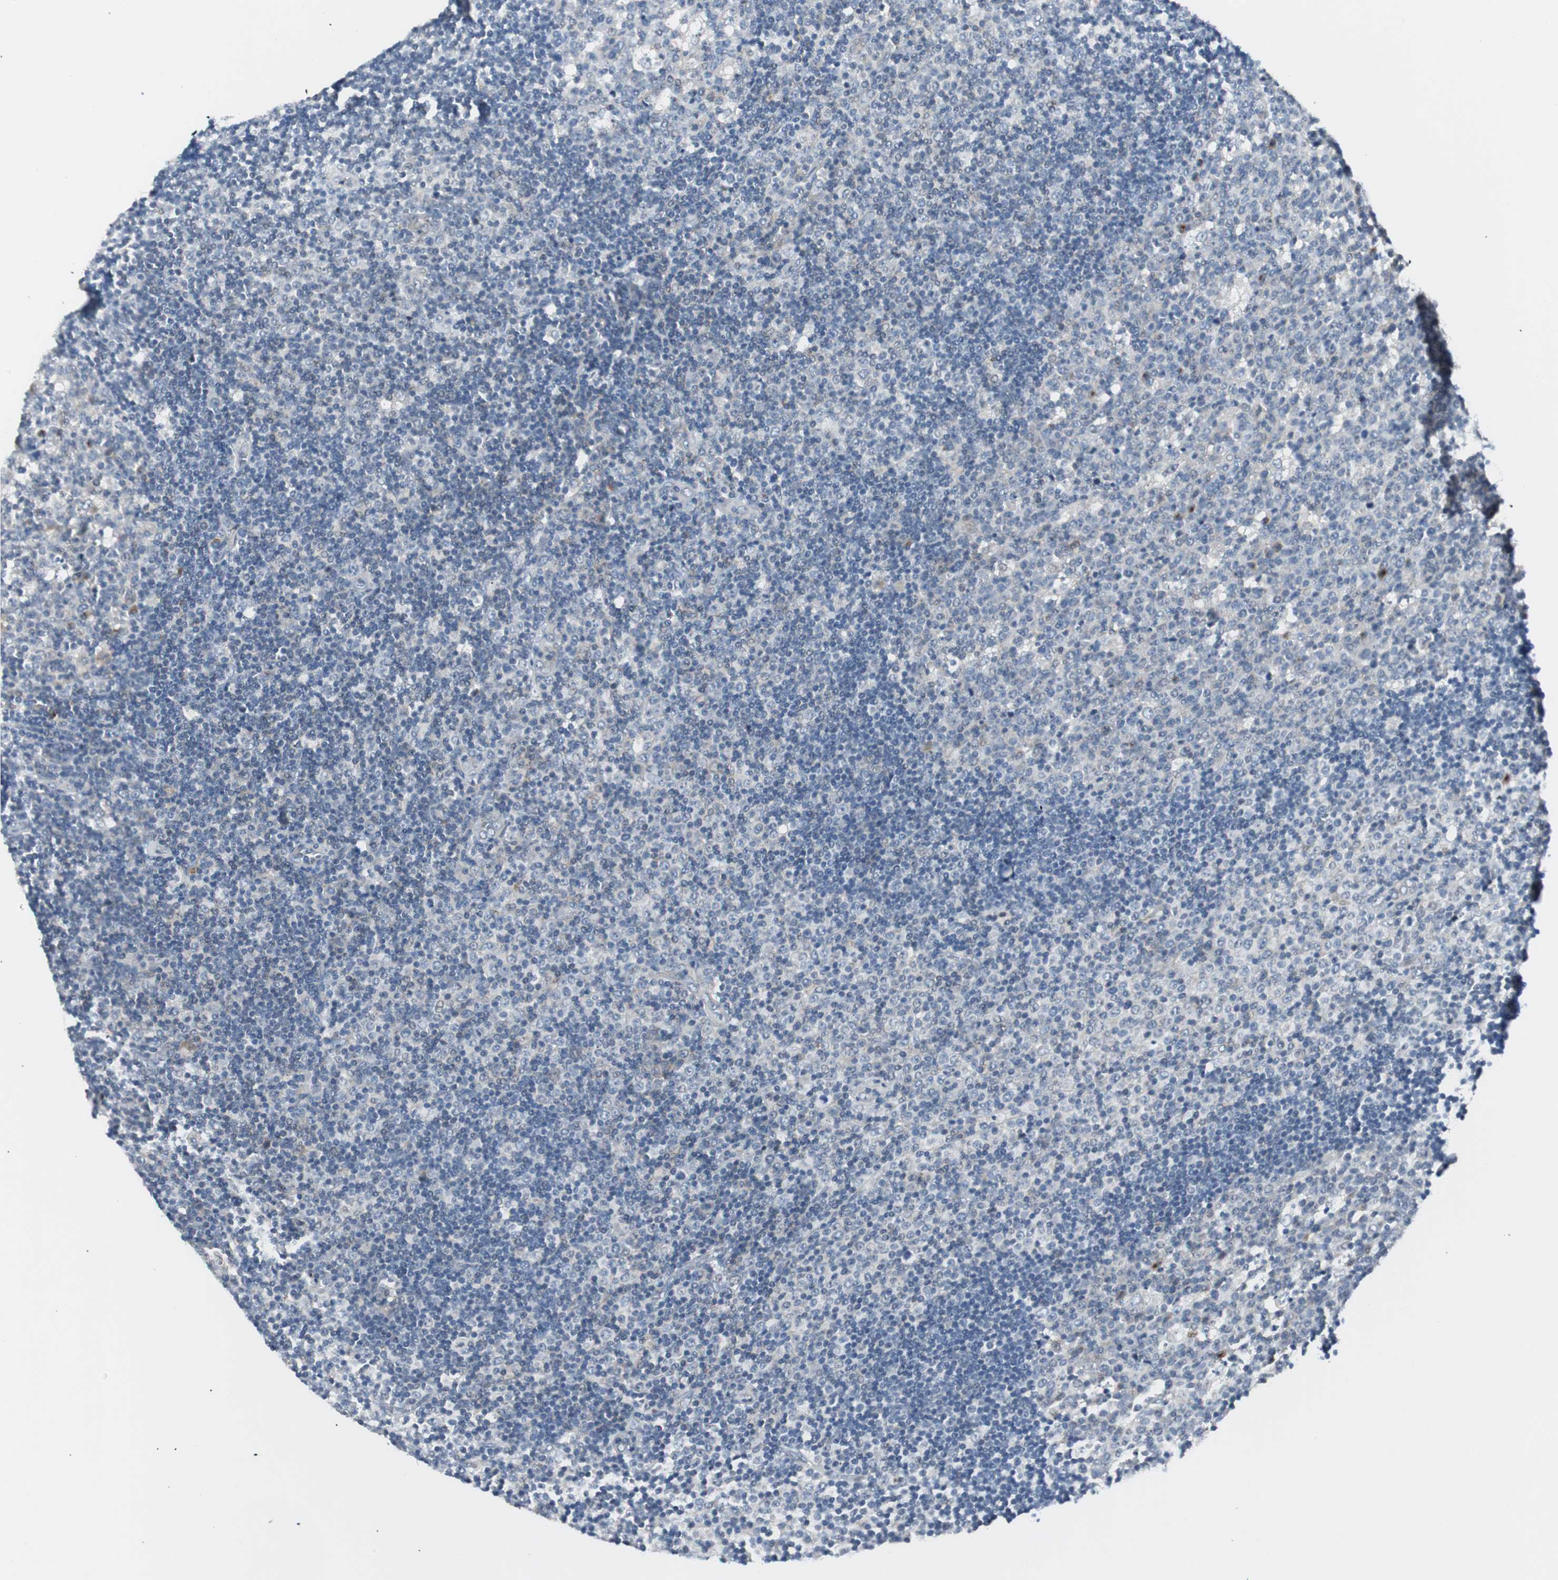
{"staining": {"intensity": "negative", "quantity": "none", "location": "none"}, "tissue": "lymph node", "cell_type": "Germinal center cells", "image_type": "normal", "snomed": [{"axis": "morphology", "description": "Normal tissue, NOS"}, {"axis": "topography", "description": "Lymph node"}, {"axis": "topography", "description": "Salivary gland"}], "caption": "Immunohistochemistry (IHC) histopathology image of benign lymph node: human lymph node stained with DAB (3,3'-diaminobenzidine) reveals no significant protein positivity in germinal center cells. The staining was performed using DAB to visualize the protein expression in brown, while the nuclei were stained in blue with hematoxylin (Magnification: 20x).", "gene": "SOX30", "patient": {"sex": "male", "age": 8}}